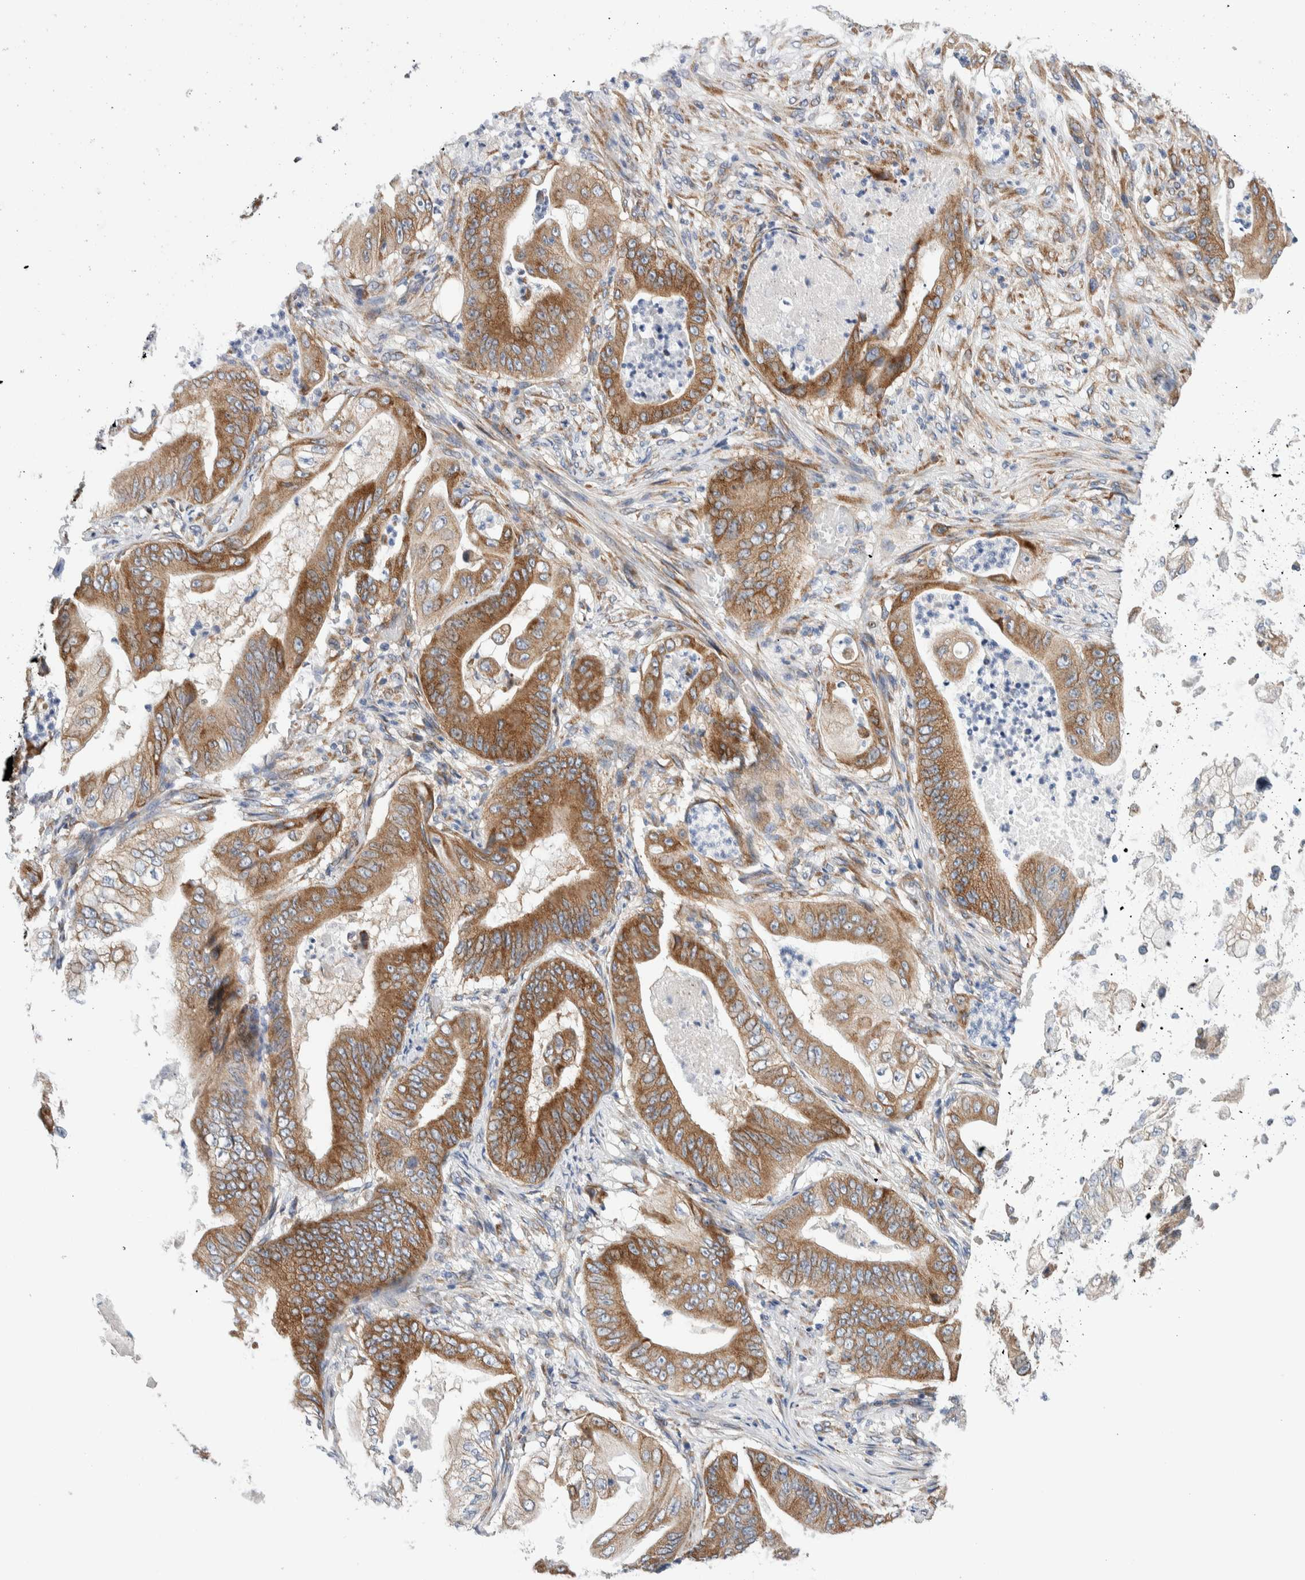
{"staining": {"intensity": "moderate", "quantity": "25%-75%", "location": "cytoplasmic/membranous"}, "tissue": "stomach cancer", "cell_type": "Tumor cells", "image_type": "cancer", "snomed": [{"axis": "morphology", "description": "Normal tissue, NOS"}, {"axis": "morphology", "description": "Adenocarcinoma, NOS"}, {"axis": "topography", "description": "Stomach"}], "caption": "Immunohistochemistry (IHC) micrograph of neoplastic tissue: human adenocarcinoma (stomach) stained using immunohistochemistry (IHC) shows medium levels of moderate protein expression localized specifically in the cytoplasmic/membranous of tumor cells, appearing as a cytoplasmic/membranous brown color.", "gene": "RACK1", "patient": {"sex": "male", "age": 62}}